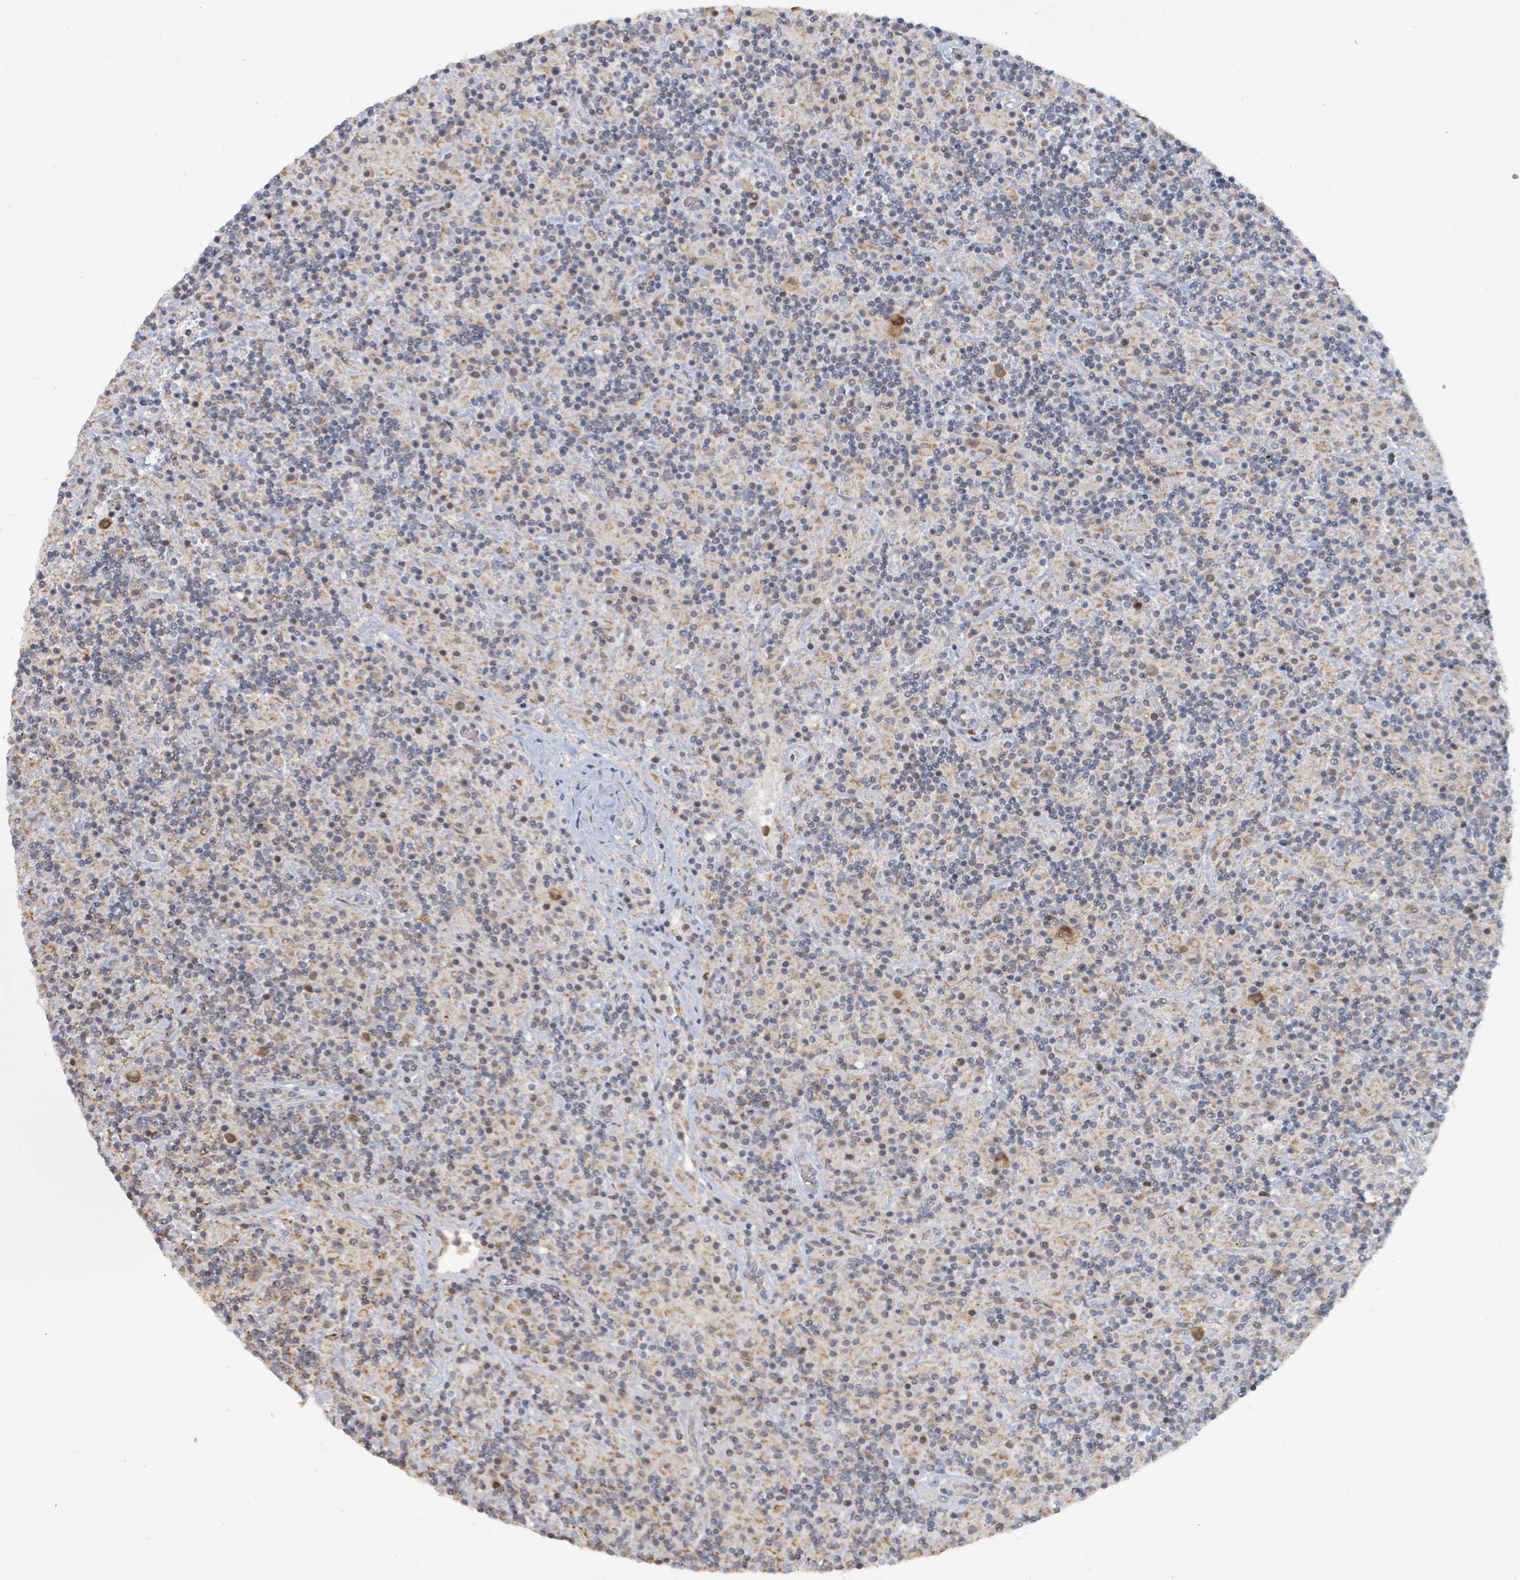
{"staining": {"intensity": "moderate", "quantity": ">75%", "location": "cytoplasmic/membranous,nuclear"}, "tissue": "lymphoma", "cell_type": "Tumor cells", "image_type": "cancer", "snomed": [{"axis": "morphology", "description": "Hodgkin's disease, NOS"}, {"axis": "topography", "description": "Lymph node"}], "caption": "Lymphoma stained for a protein (brown) demonstrates moderate cytoplasmic/membranous and nuclear positive expression in about >75% of tumor cells.", "gene": "PSMB7", "patient": {"sex": "male", "age": 70}}